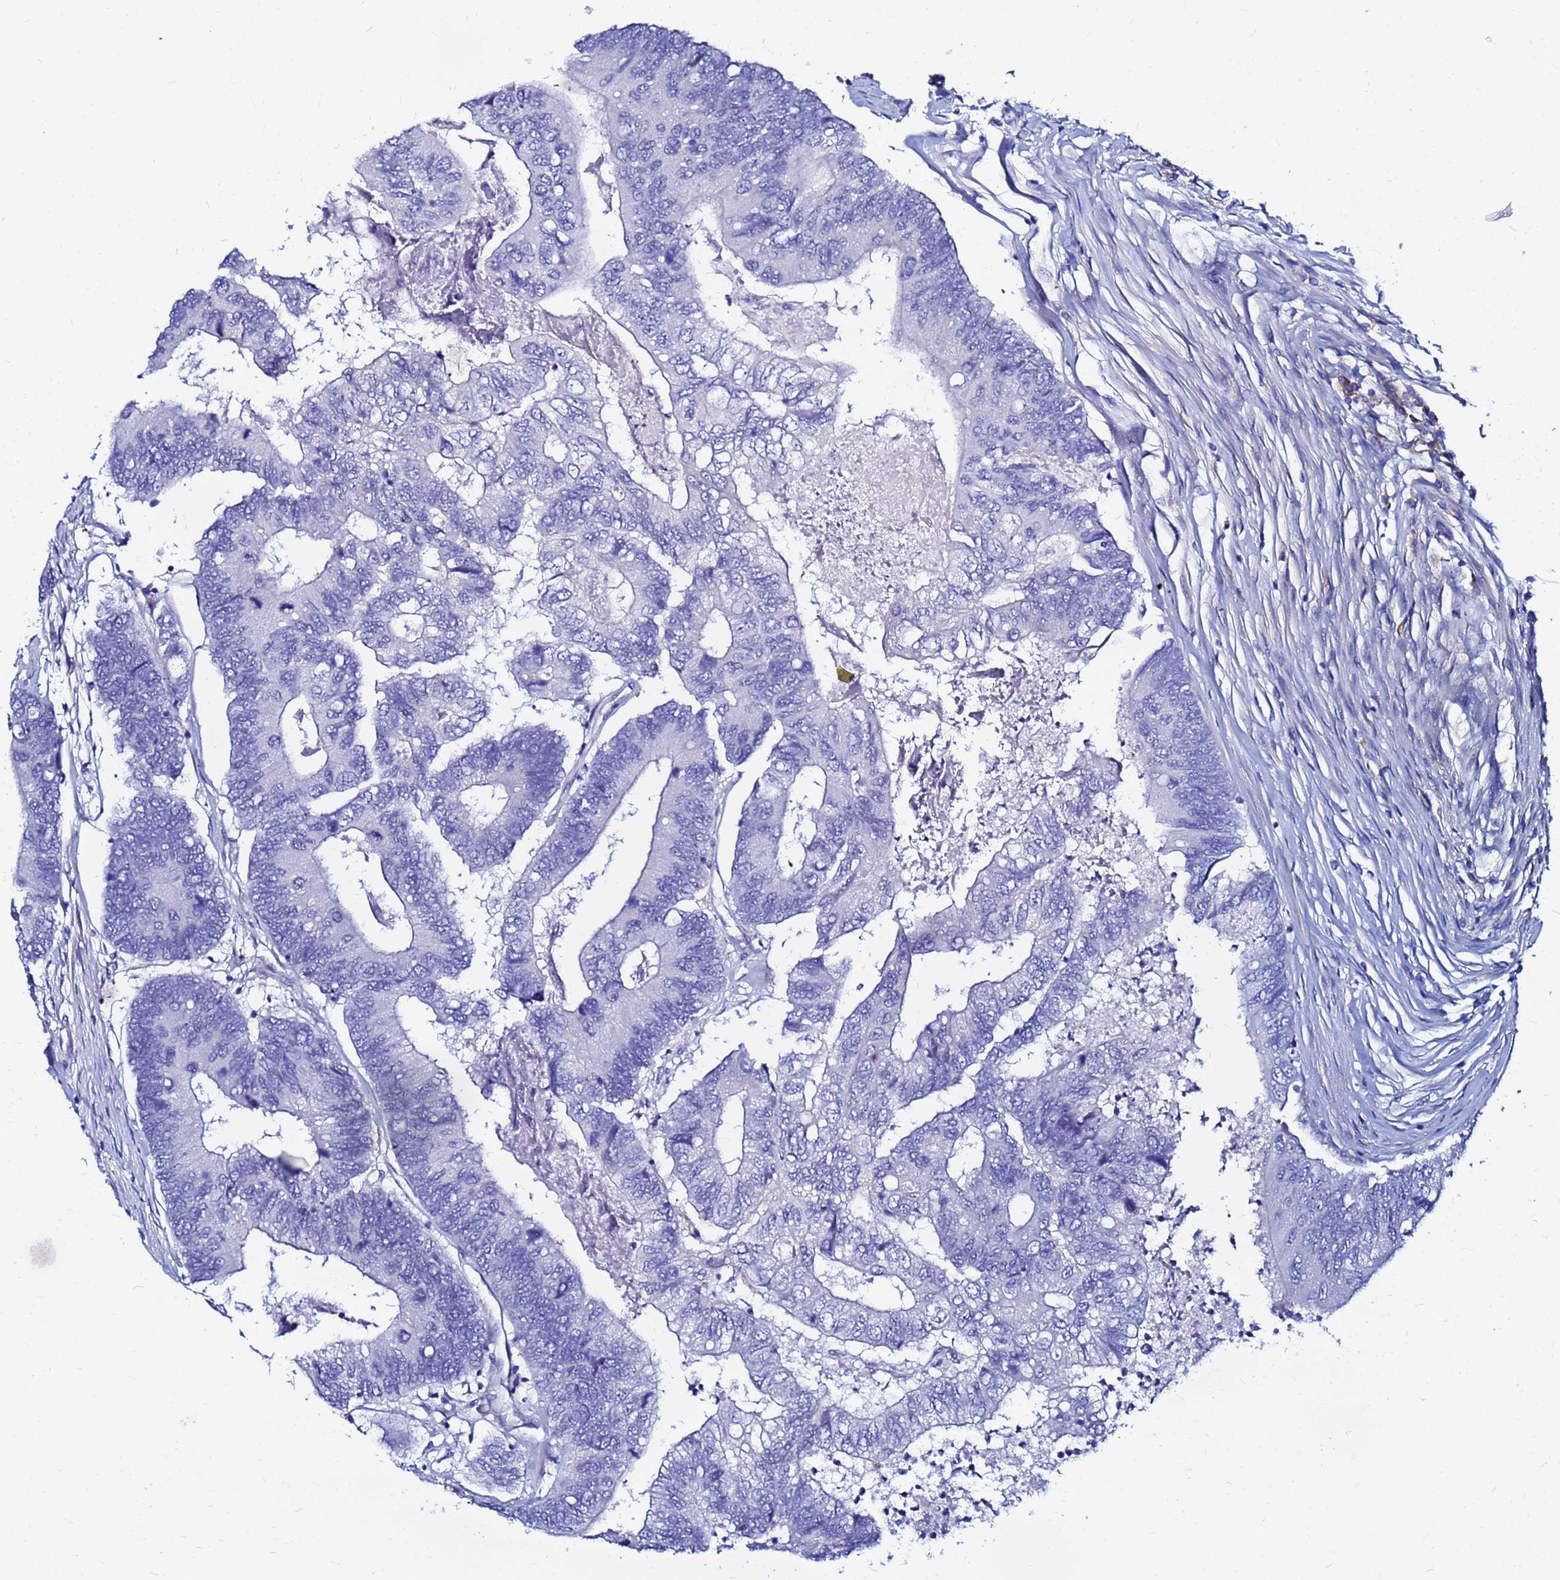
{"staining": {"intensity": "negative", "quantity": "none", "location": "none"}, "tissue": "colorectal cancer", "cell_type": "Tumor cells", "image_type": "cancer", "snomed": [{"axis": "morphology", "description": "Adenocarcinoma, NOS"}, {"axis": "topography", "description": "Colon"}], "caption": "DAB (3,3'-diaminobenzidine) immunohistochemical staining of colorectal adenocarcinoma shows no significant expression in tumor cells. The staining was performed using DAB (3,3'-diaminobenzidine) to visualize the protein expression in brown, while the nuclei were stained in blue with hematoxylin (Magnification: 20x).", "gene": "JRKL", "patient": {"sex": "female", "age": 67}}